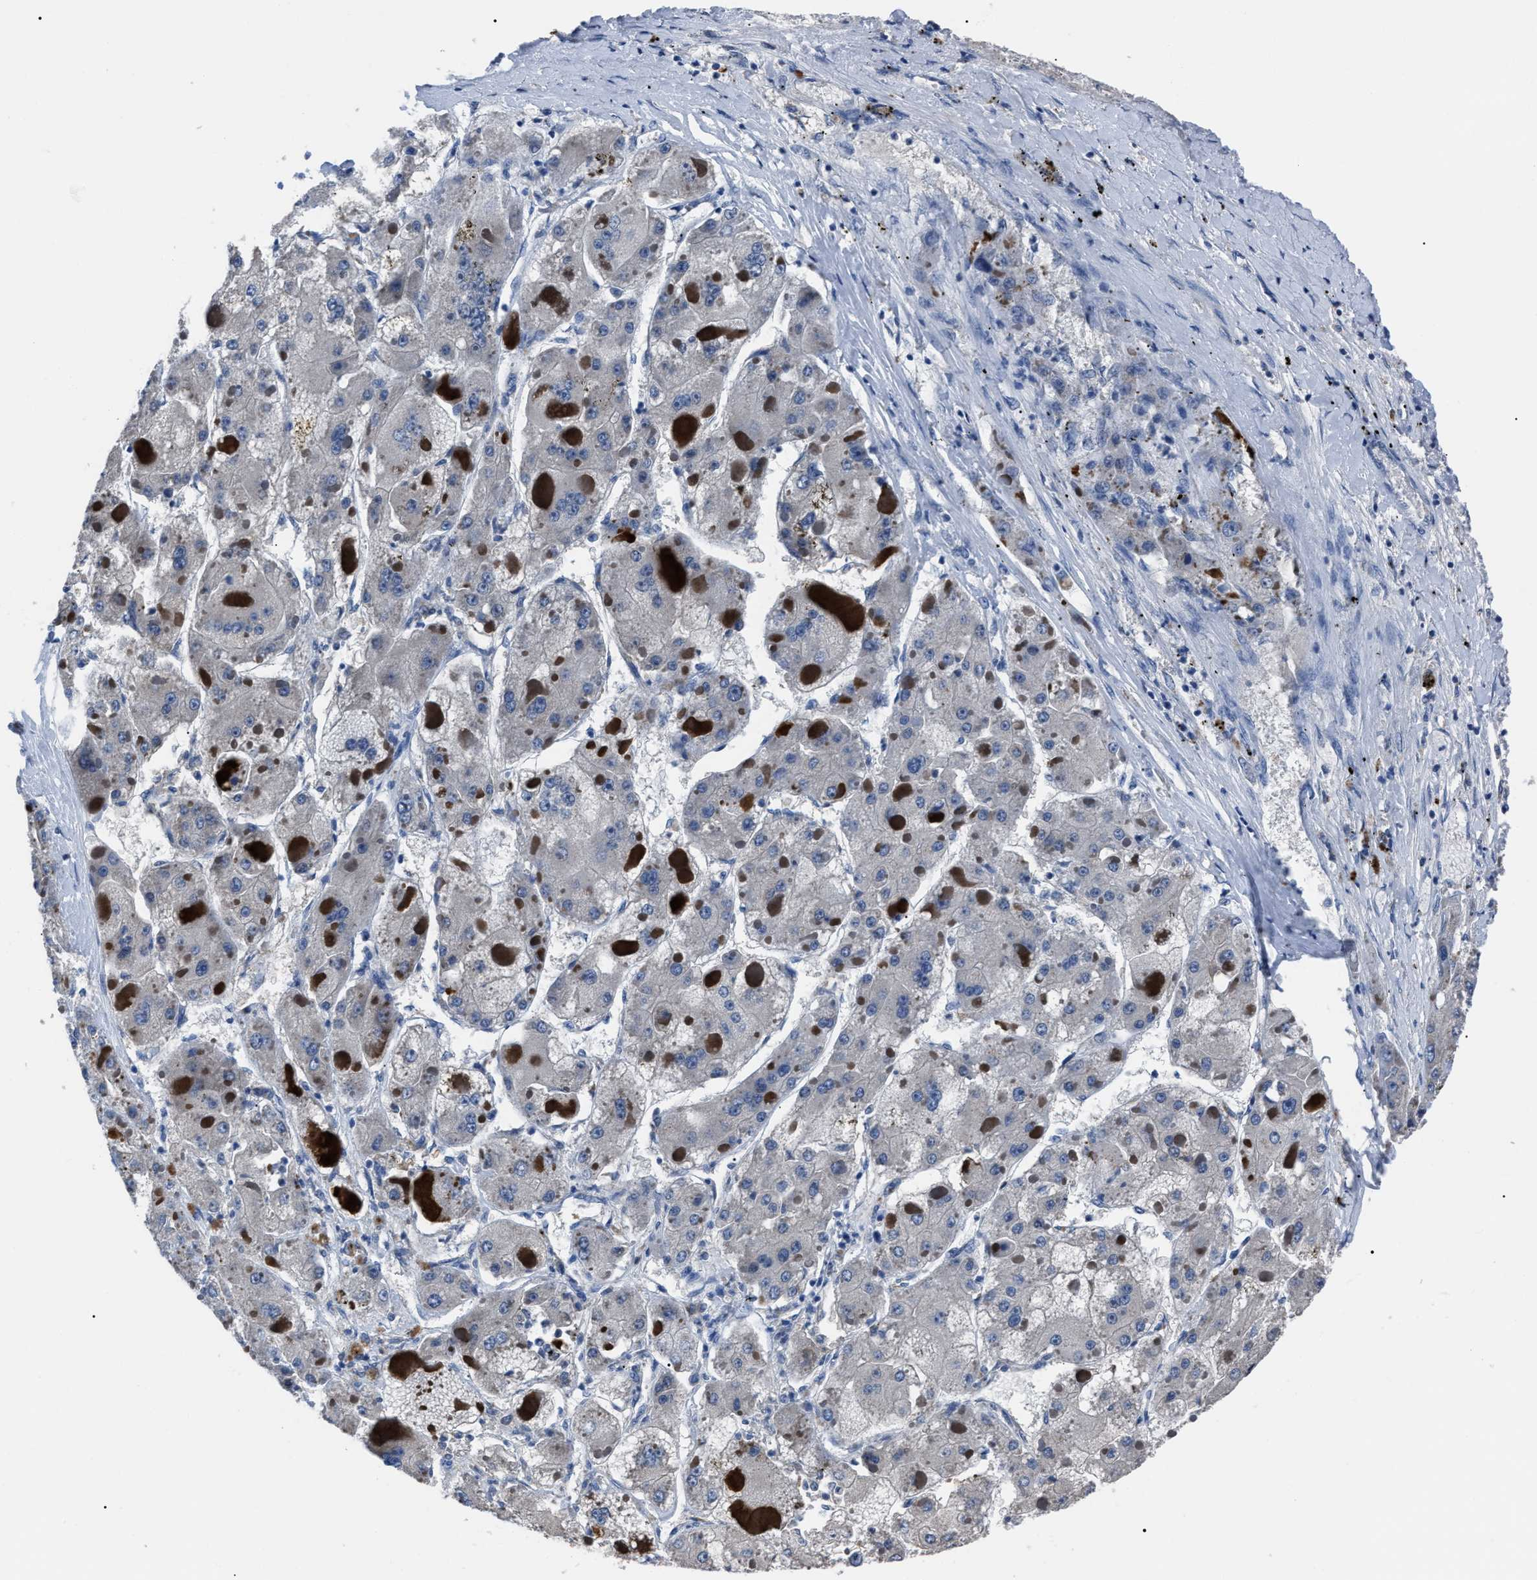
{"staining": {"intensity": "negative", "quantity": "none", "location": "none"}, "tissue": "liver cancer", "cell_type": "Tumor cells", "image_type": "cancer", "snomed": [{"axis": "morphology", "description": "Carcinoma, Hepatocellular, NOS"}, {"axis": "topography", "description": "Liver"}], "caption": "An image of human hepatocellular carcinoma (liver) is negative for staining in tumor cells.", "gene": "LRWD1", "patient": {"sex": "female", "age": 73}}